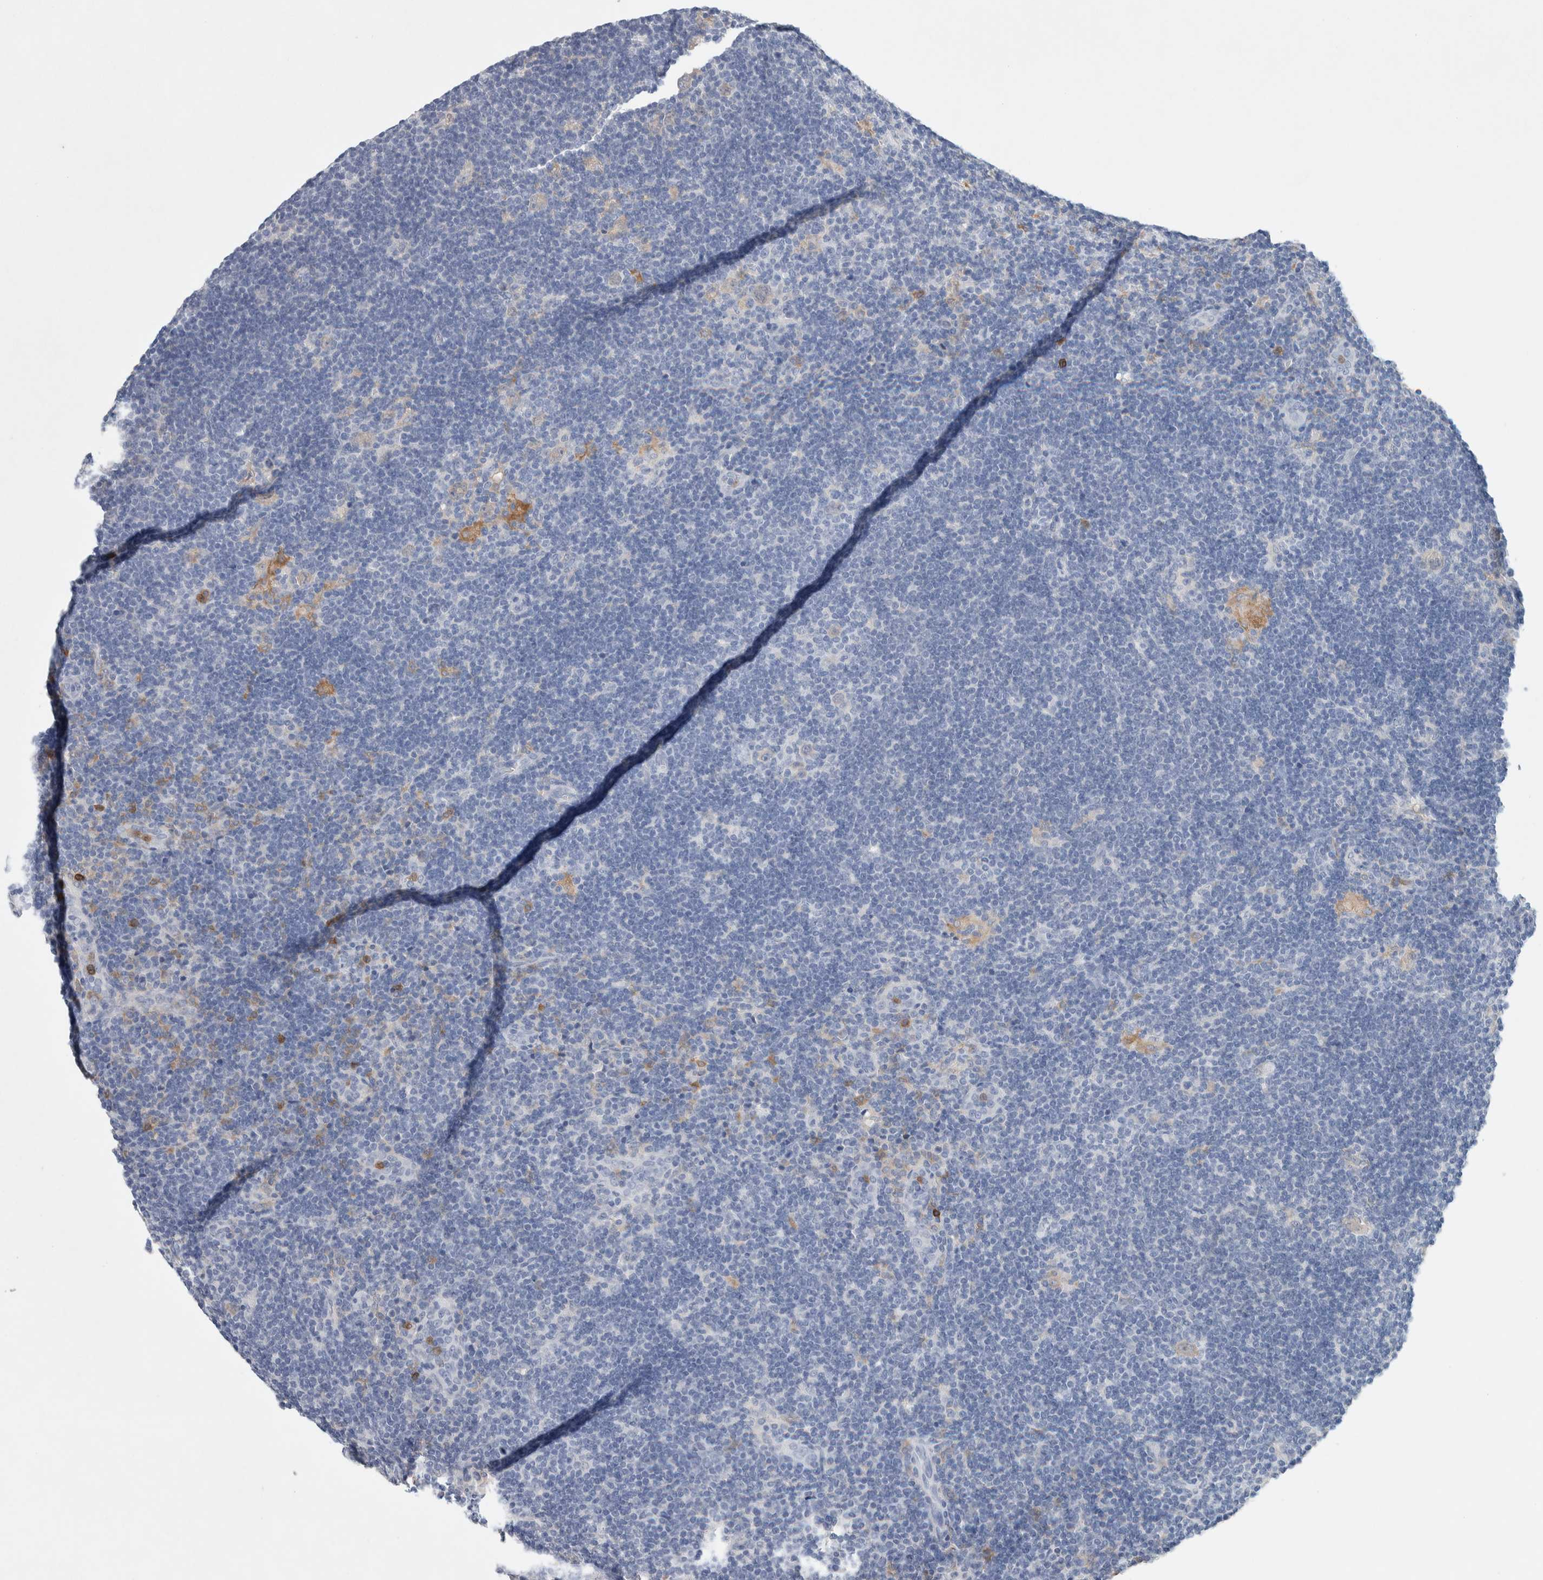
{"staining": {"intensity": "negative", "quantity": "none", "location": "none"}, "tissue": "lymphoma", "cell_type": "Tumor cells", "image_type": "cancer", "snomed": [{"axis": "morphology", "description": "Hodgkin's disease, NOS"}, {"axis": "topography", "description": "Lymph node"}], "caption": "IHC of human lymphoma shows no expression in tumor cells. (DAB immunohistochemistry, high magnification).", "gene": "NCF2", "patient": {"sex": "female", "age": 57}}